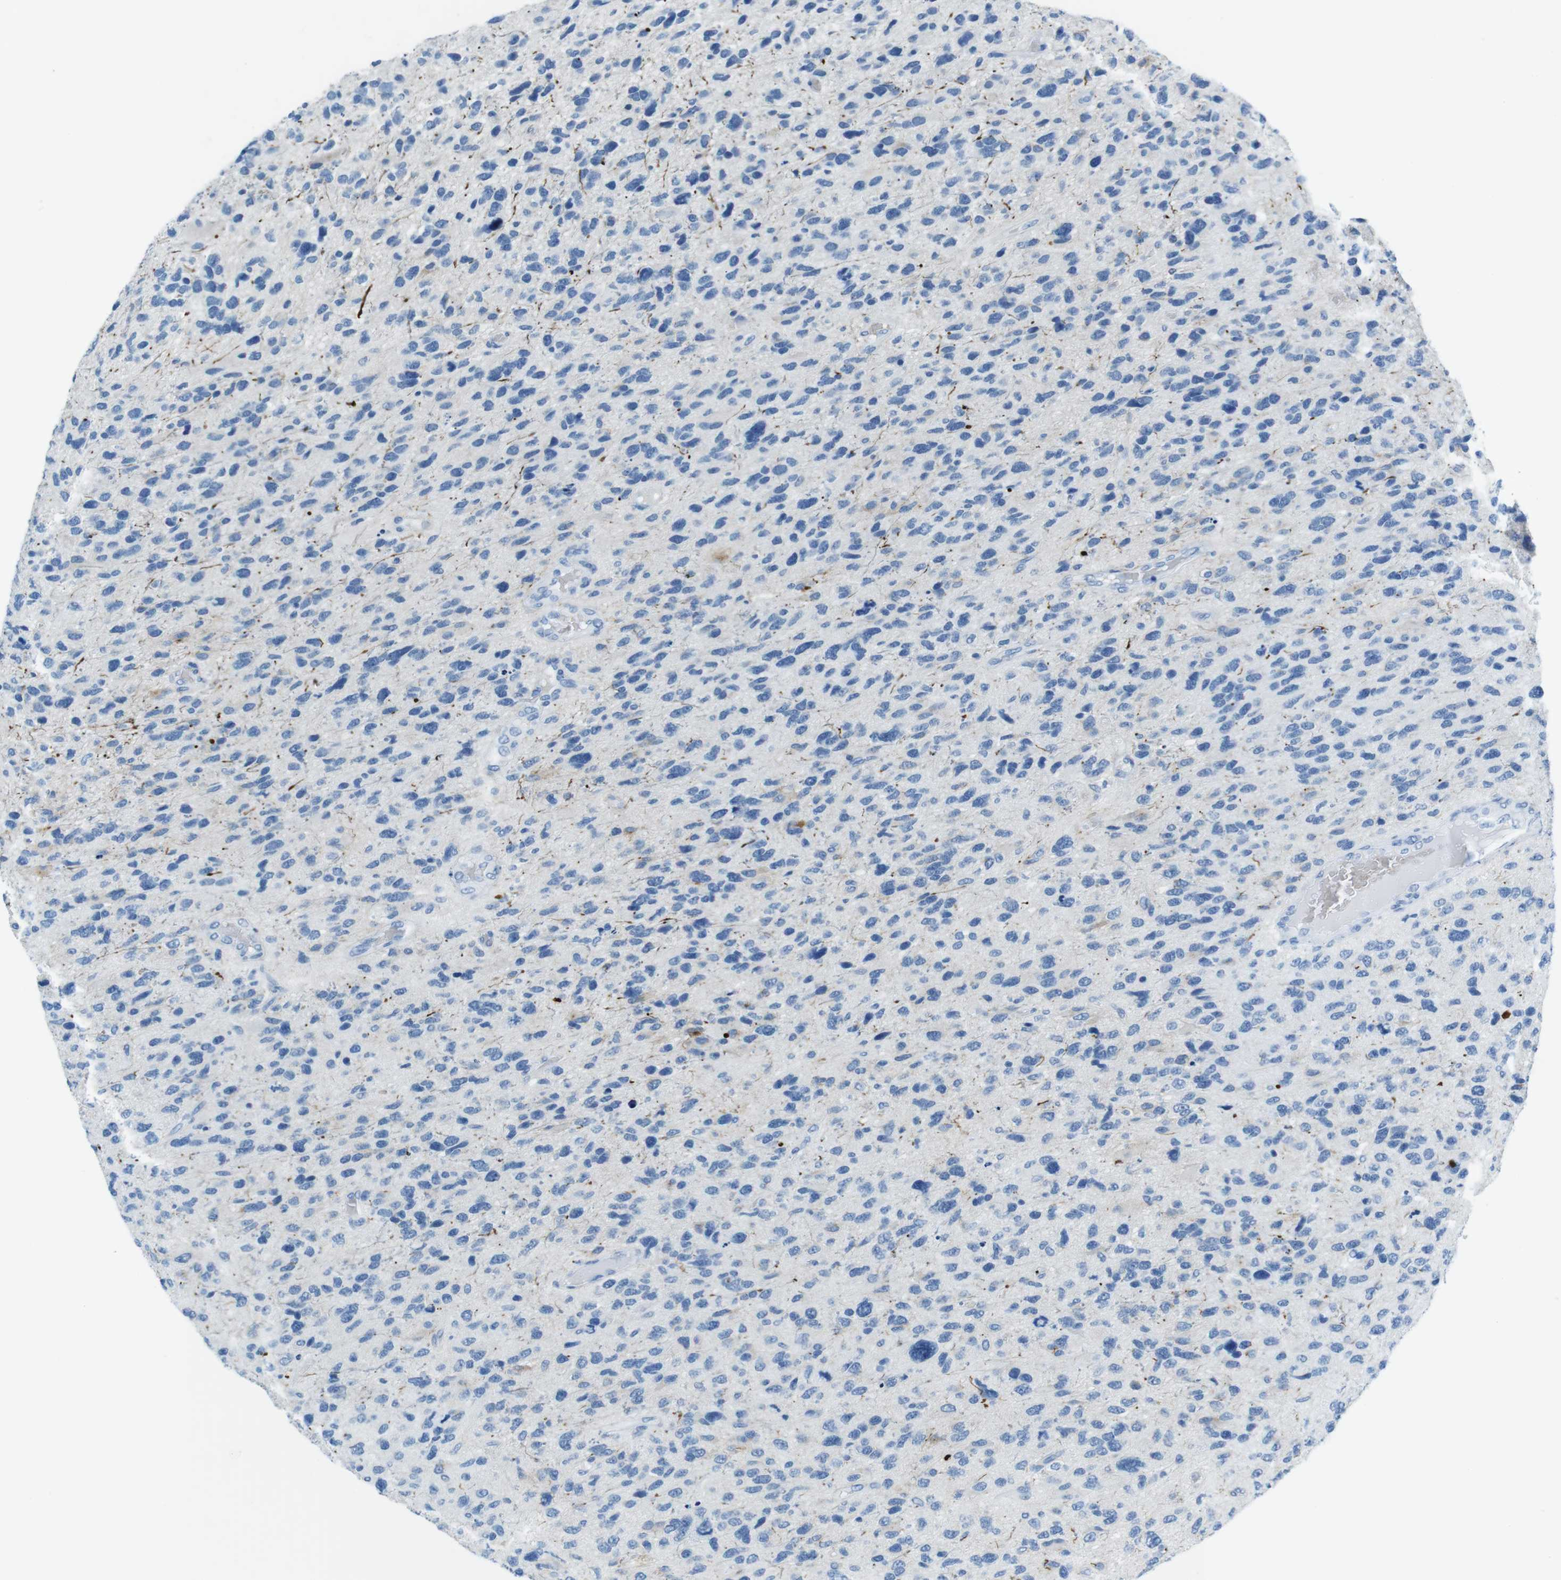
{"staining": {"intensity": "weak", "quantity": "<25%", "location": "cytoplasmic/membranous"}, "tissue": "glioma", "cell_type": "Tumor cells", "image_type": "cancer", "snomed": [{"axis": "morphology", "description": "Glioma, malignant, High grade"}, {"axis": "topography", "description": "Brain"}], "caption": "High magnification brightfield microscopy of malignant high-grade glioma stained with DAB (3,3'-diaminobenzidine) (brown) and counterstained with hematoxylin (blue): tumor cells show no significant staining.", "gene": "TFAP2C", "patient": {"sex": "female", "age": 58}}